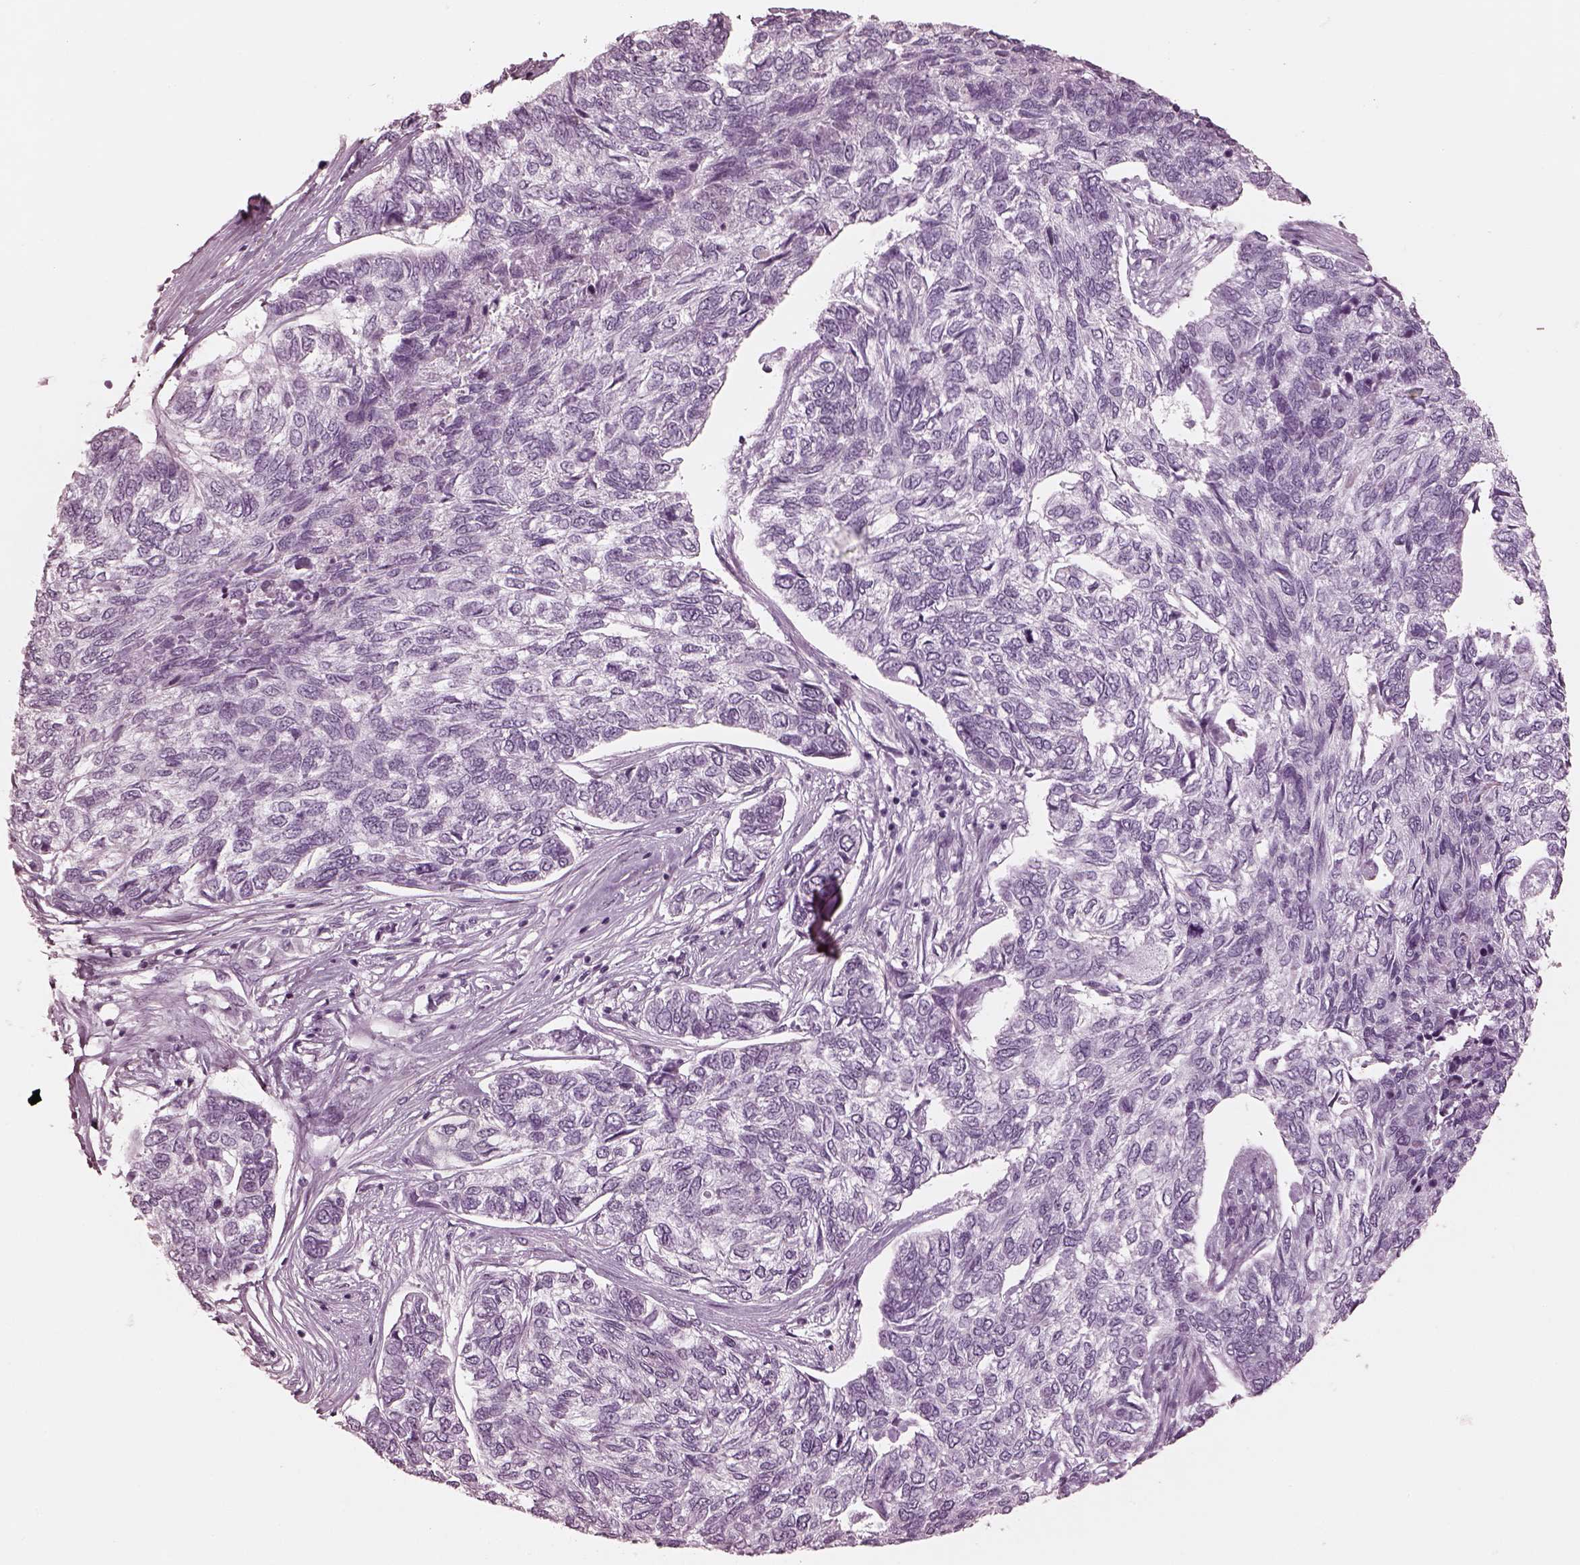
{"staining": {"intensity": "negative", "quantity": "none", "location": "none"}, "tissue": "skin cancer", "cell_type": "Tumor cells", "image_type": "cancer", "snomed": [{"axis": "morphology", "description": "Basal cell carcinoma"}, {"axis": "topography", "description": "Skin"}], "caption": "Image shows no protein staining in tumor cells of skin basal cell carcinoma tissue. (Immunohistochemistry, brightfield microscopy, high magnification).", "gene": "OPN4", "patient": {"sex": "female", "age": 65}}